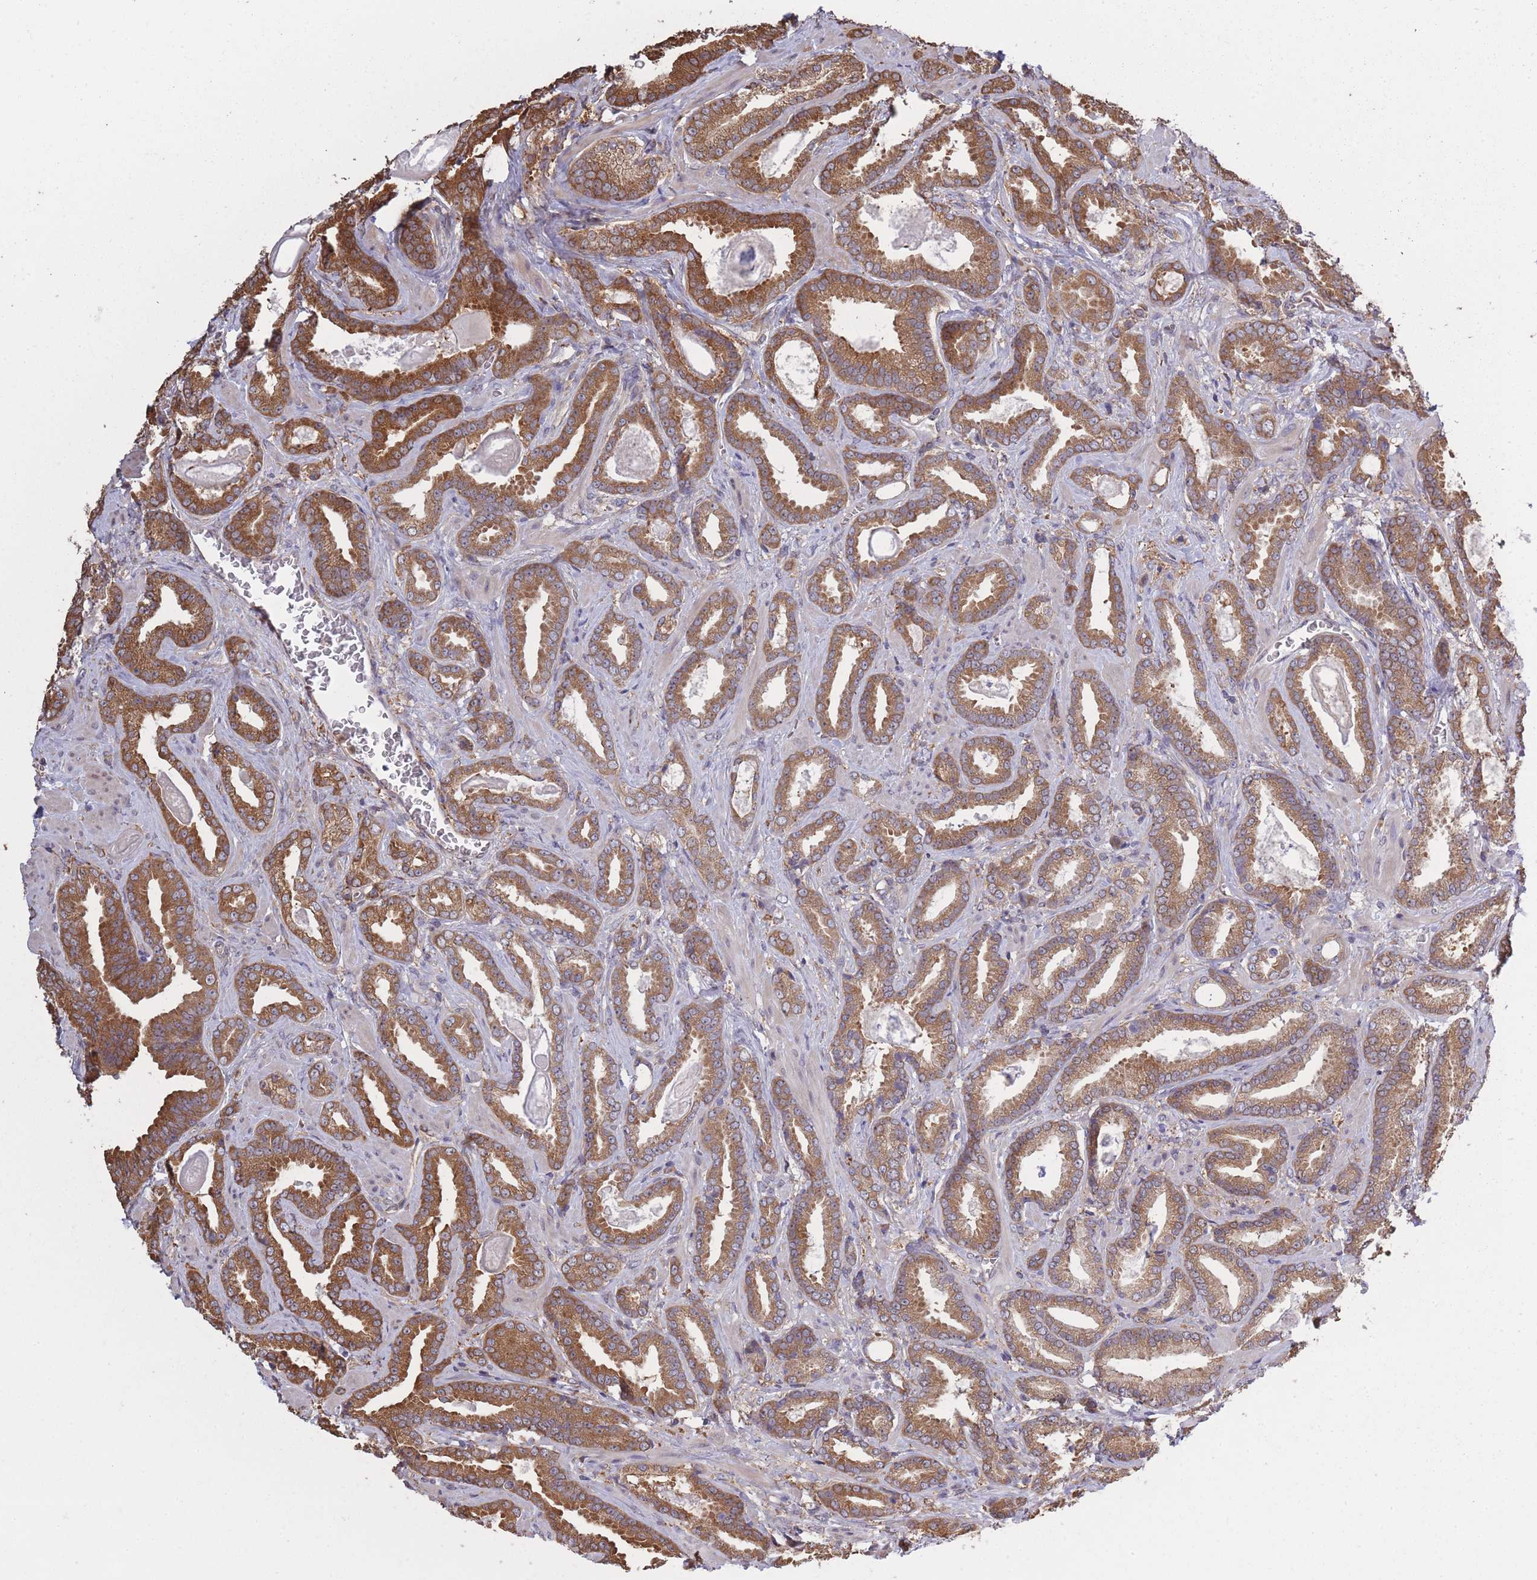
{"staining": {"intensity": "moderate", "quantity": ">75%", "location": "cytoplasmic/membranous"}, "tissue": "prostate cancer", "cell_type": "Tumor cells", "image_type": "cancer", "snomed": [{"axis": "morphology", "description": "Adenocarcinoma, Low grade"}, {"axis": "topography", "description": "Prostate"}], "caption": "Immunohistochemistry (DAB) staining of human prostate cancer (adenocarcinoma (low-grade)) reveals moderate cytoplasmic/membranous protein staining in about >75% of tumor cells. The staining is performed using DAB brown chromogen to label protein expression. The nuclei are counter-stained blue using hematoxylin.", "gene": "ARL13B", "patient": {"sex": "male", "age": 62}}